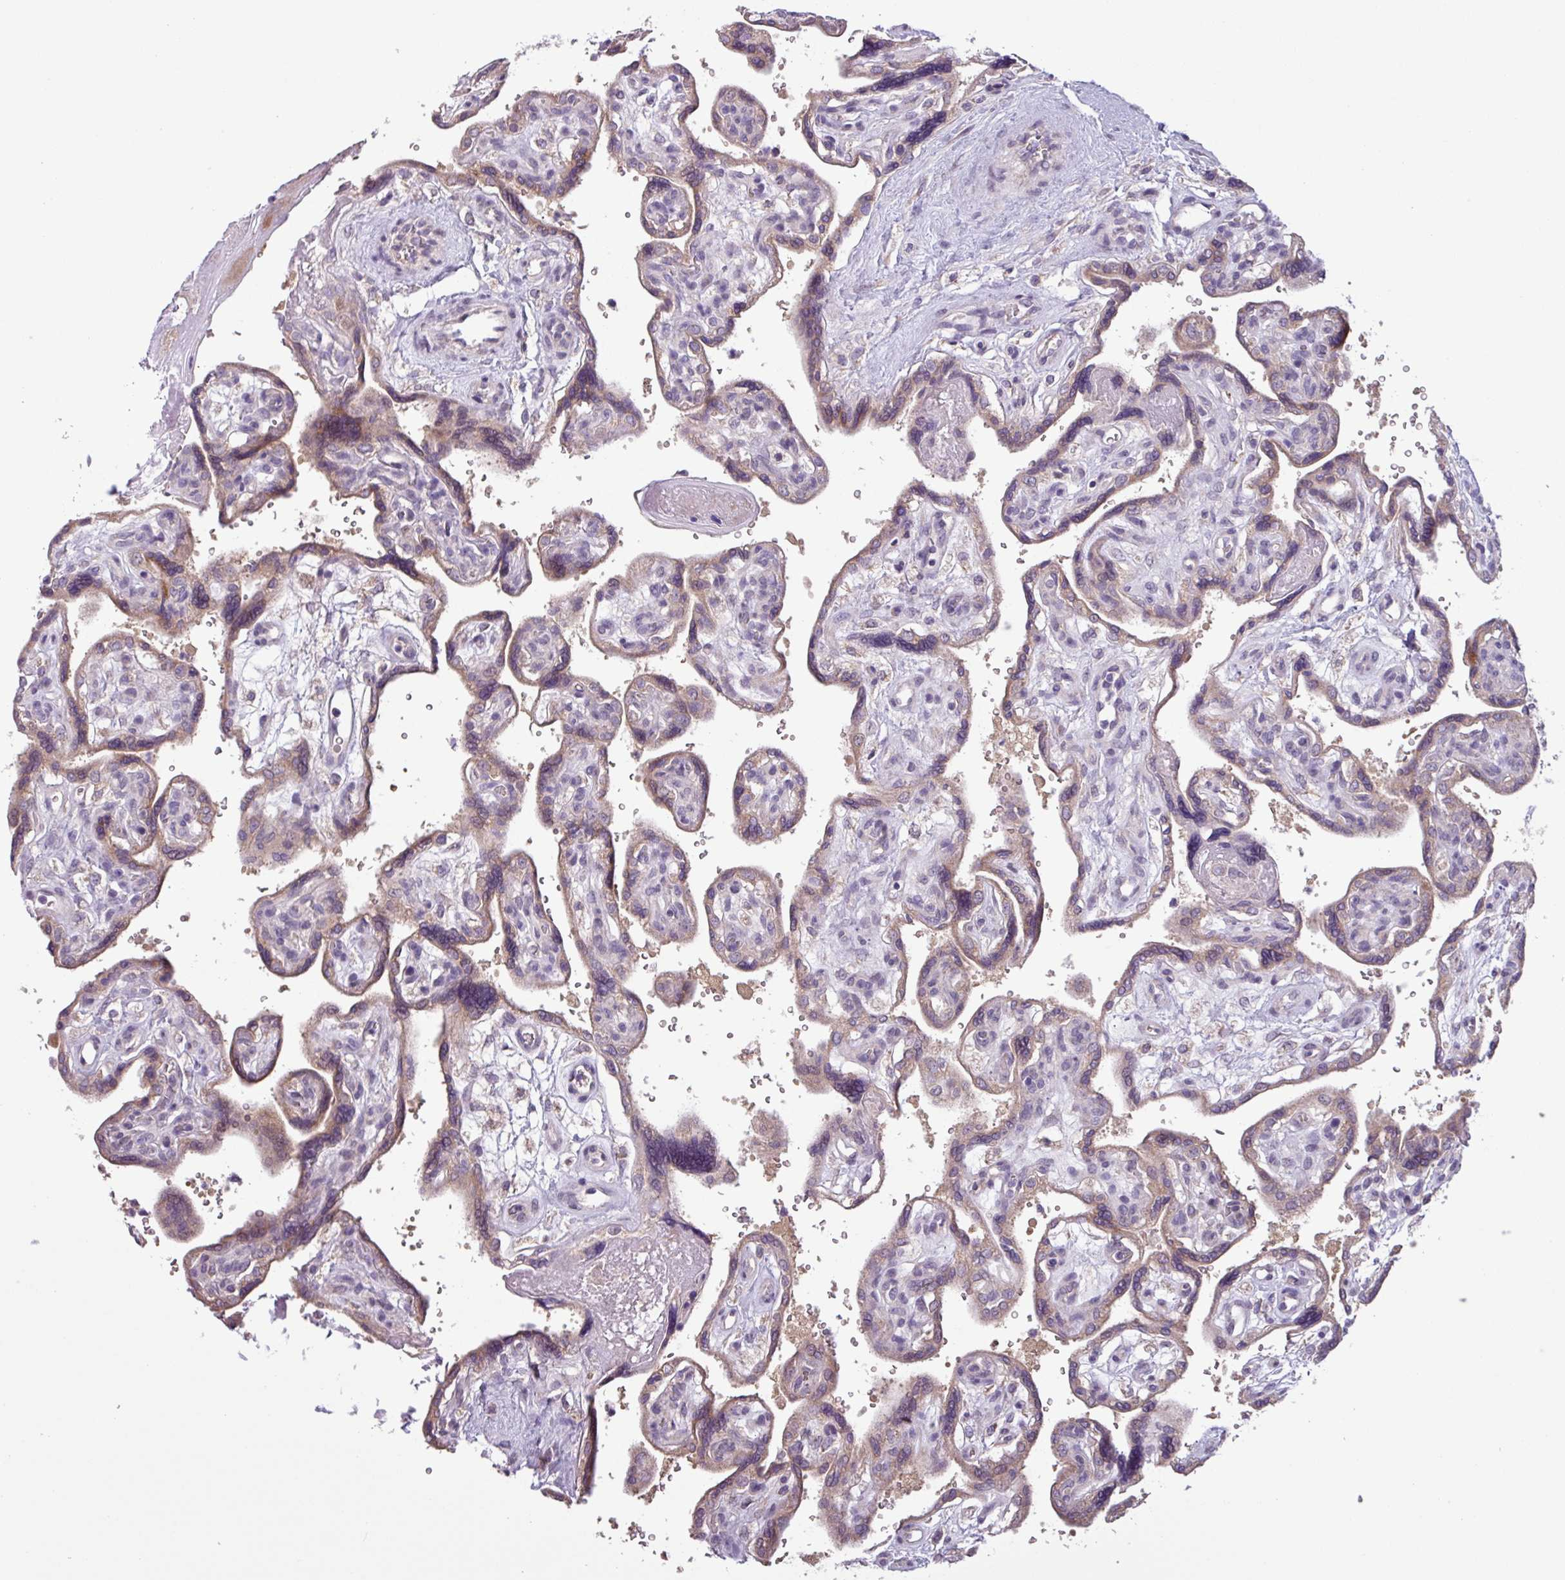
{"staining": {"intensity": "weak", "quantity": "<25%", "location": "cytoplasmic/membranous"}, "tissue": "placenta", "cell_type": "Decidual cells", "image_type": "normal", "snomed": [{"axis": "morphology", "description": "Normal tissue, NOS"}, {"axis": "topography", "description": "Placenta"}], "caption": "Placenta was stained to show a protein in brown. There is no significant expression in decidual cells. (DAB immunohistochemistry (IHC) visualized using brightfield microscopy, high magnification).", "gene": "C20orf27", "patient": {"sex": "female", "age": 39}}